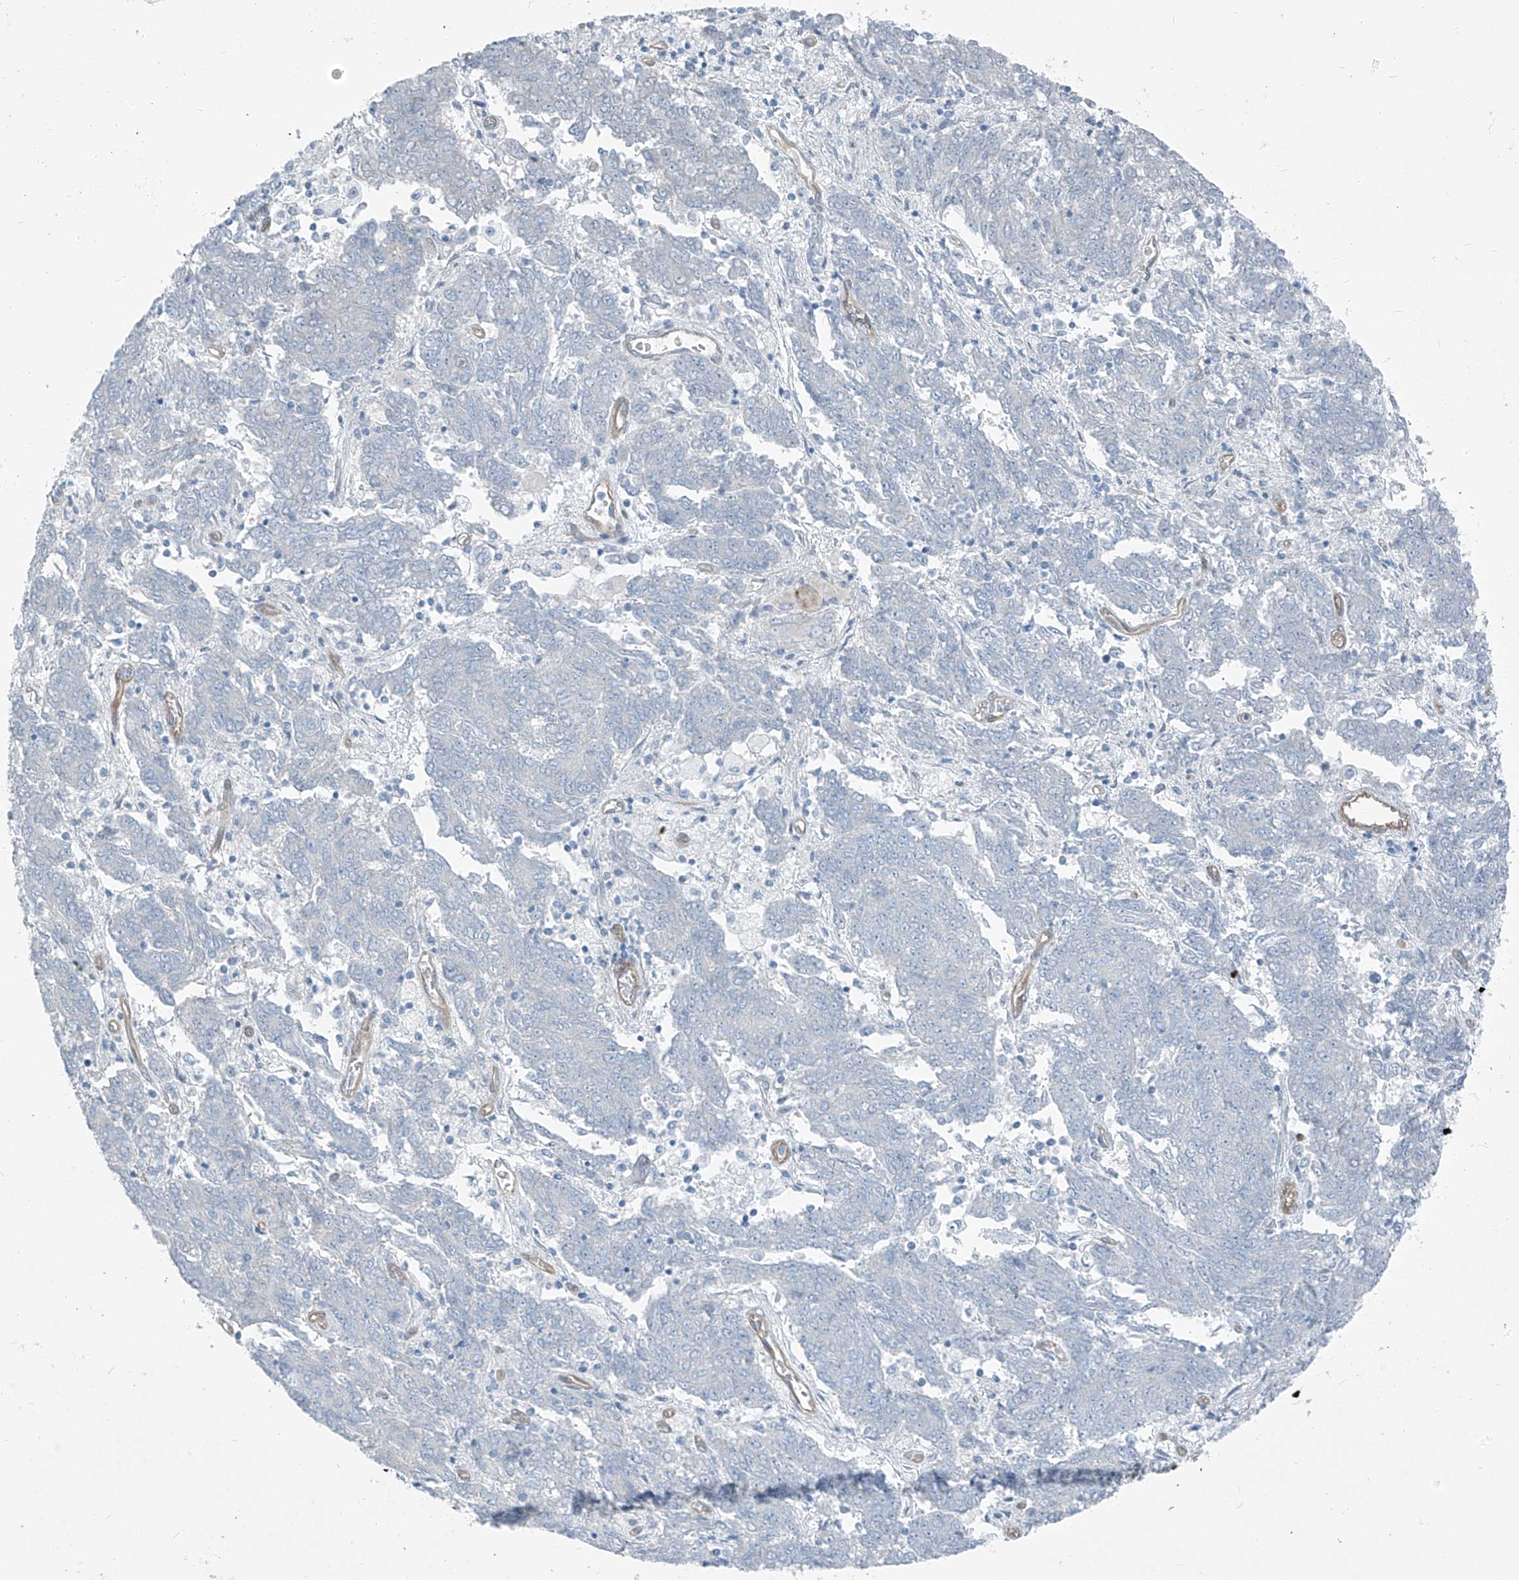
{"staining": {"intensity": "negative", "quantity": "none", "location": "none"}, "tissue": "endometrial cancer", "cell_type": "Tumor cells", "image_type": "cancer", "snomed": [{"axis": "morphology", "description": "Adenocarcinoma, NOS"}, {"axis": "topography", "description": "Endometrium"}], "caption": "Adenocarcinoma (endometrial) stained for a protein using immunohistochemistry (IHC) exhibits no staining tumor cells.", "gene": "TNS2", "patient": {"sex": "female", "age": 80}}